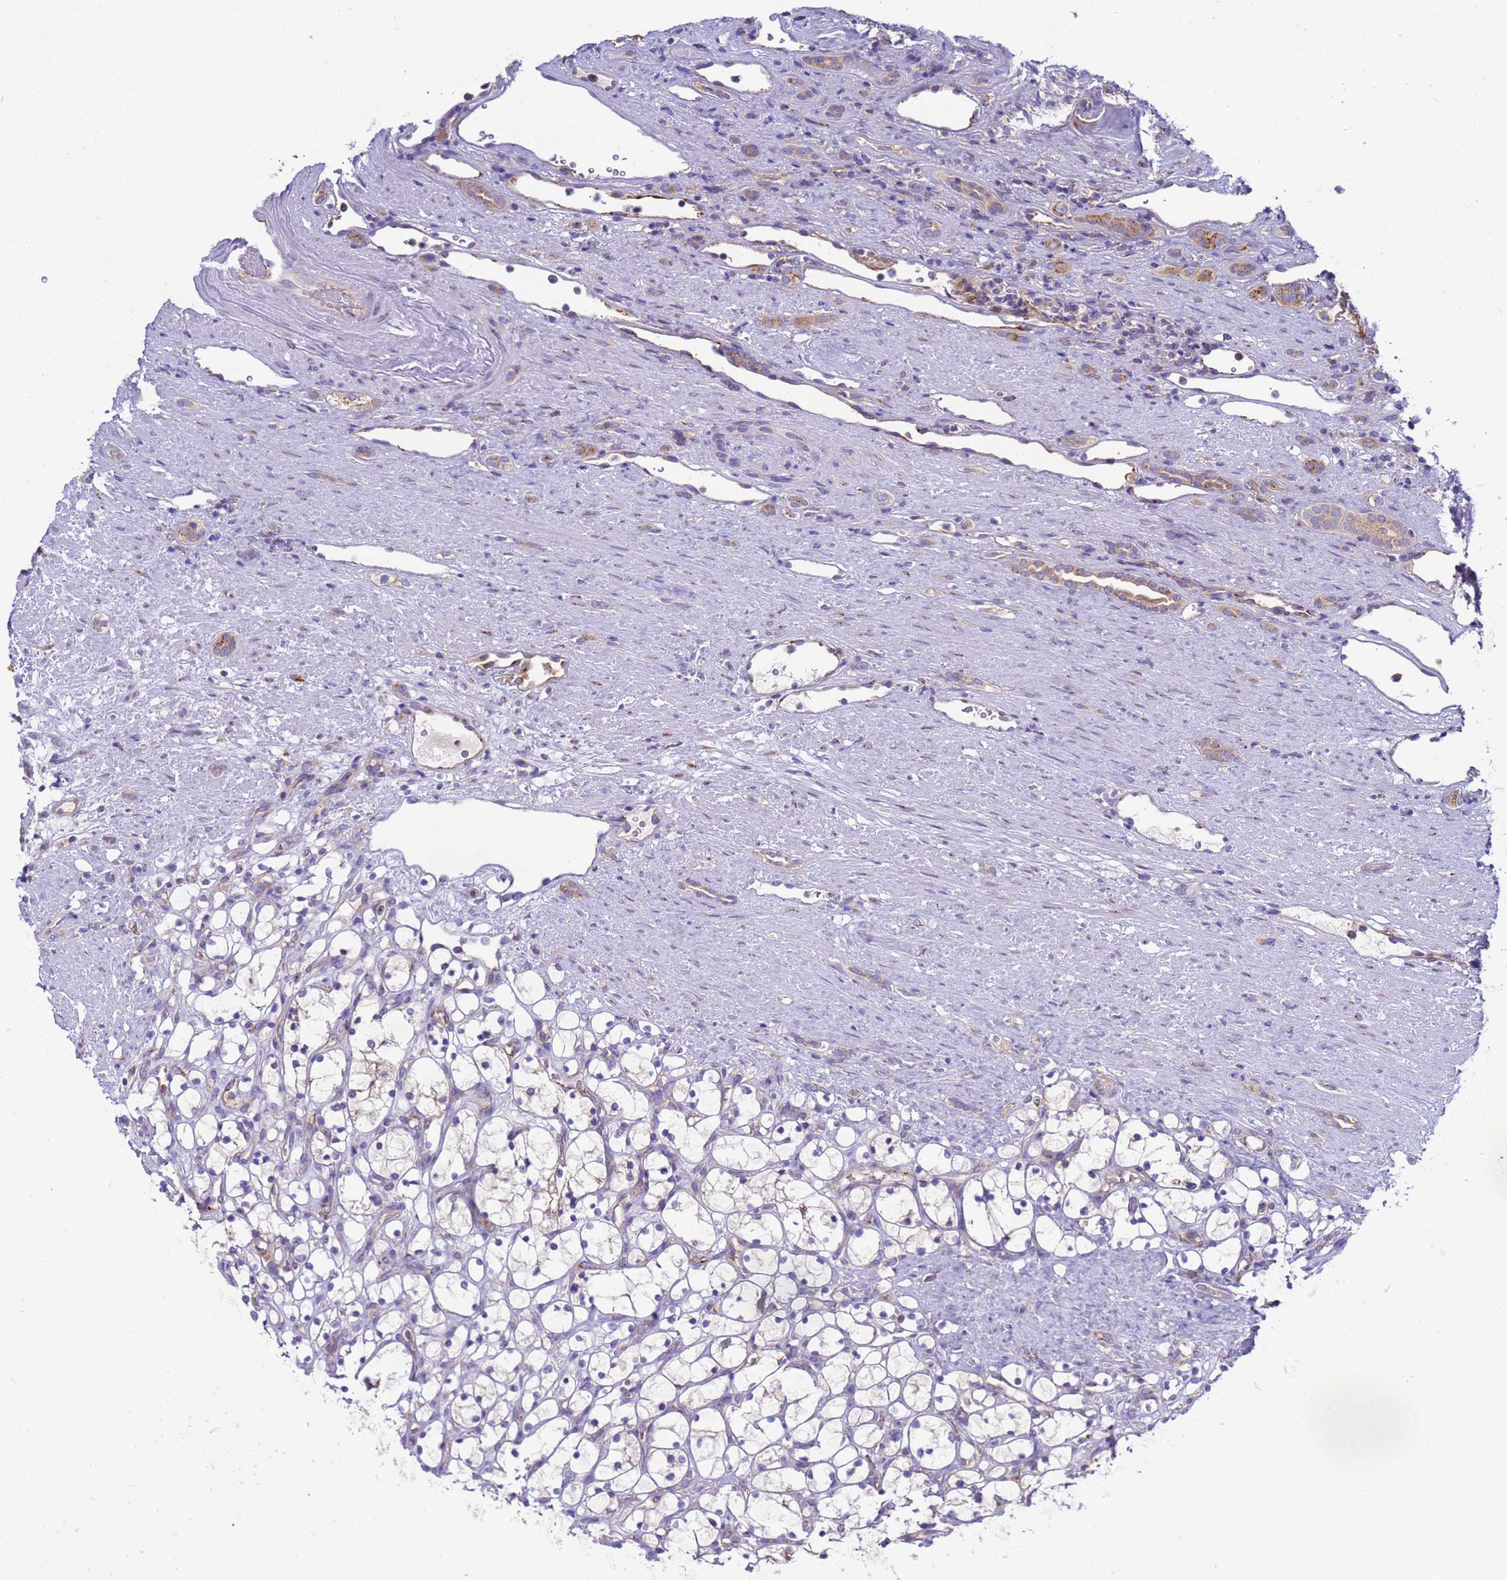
{"staining": {"intensity": "negative", "quantity": "none", "location": "none"}, "tissue": "renal cancer", "cell_type": "Tumor cells", "image_type": "cancer", "snomed": [{"axis": "morphology", "description": "Adenocarcinoma, NOS"}, {"axis": "topography", "description": "Kidney"}], "caption": "A high-resolution photomicrograph shows IHC staining of renal cancer (adenocarcinoma), which shows no significant positivity in tumor cells.", "gene": "ANAPC1", "patient": {"sex": "female", "age": 69}}